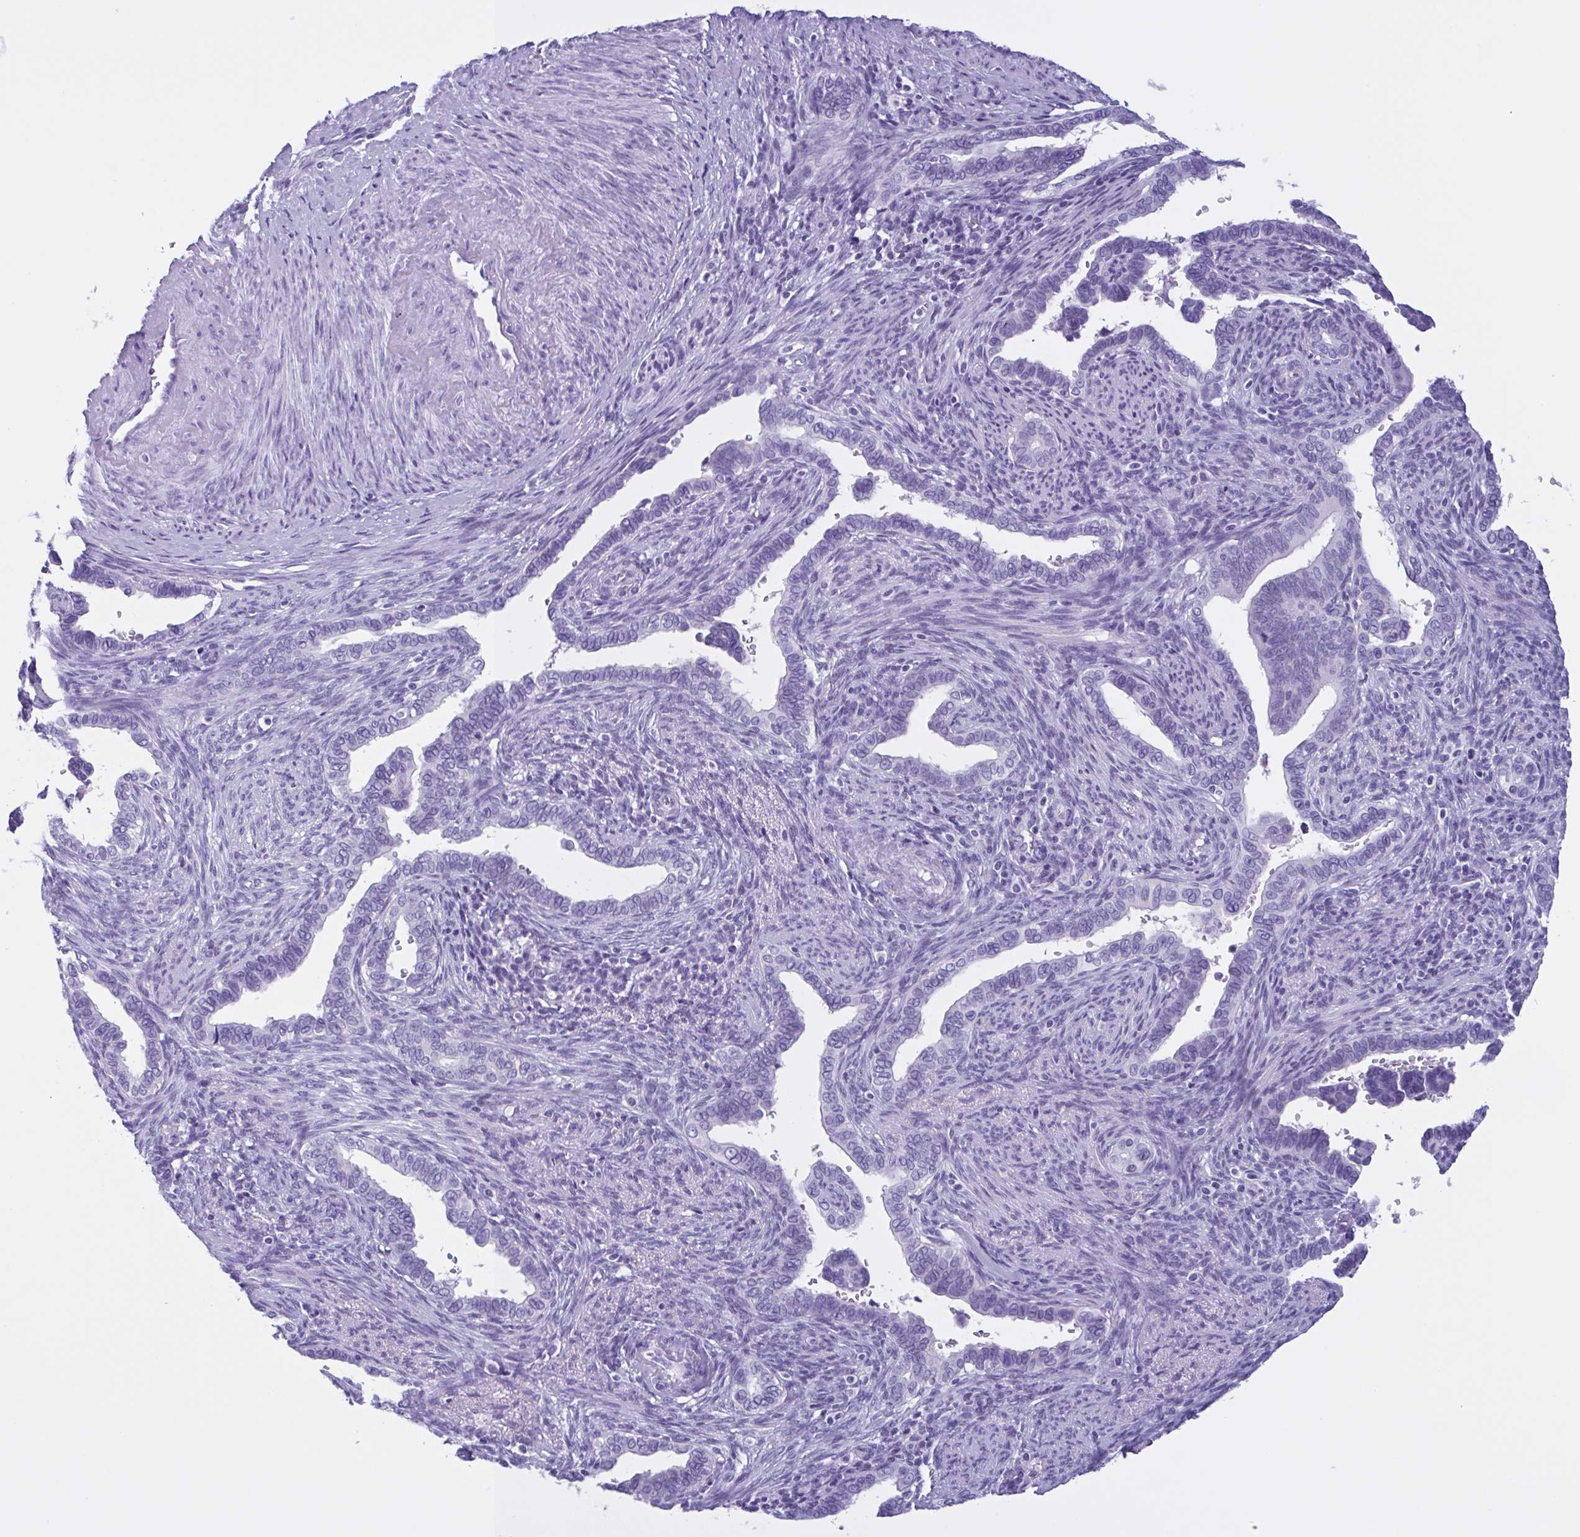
{"staining": {"intensity": "negative", "quantity": "none", "location": "none"}, "tissue": "cervical cancer", "cell_type": "Tumor cells", "image_type": "cancer", "snomed": [{"axis": "morphology", "description": "Adenocarcinoma, NOS"}, {"axis": "morphology", "description": "Adenocarcinoma, Low grade"}, {"axis": "topography", "description": "Cervix"}], "caption": "Immunohistochemical staining of cervical adenocarcinoma displays no significant staining in tumor cells. Nuclei are stained in blue.", "gene": "INAFM1", "patient": {"sex": "female", "age": 35}}